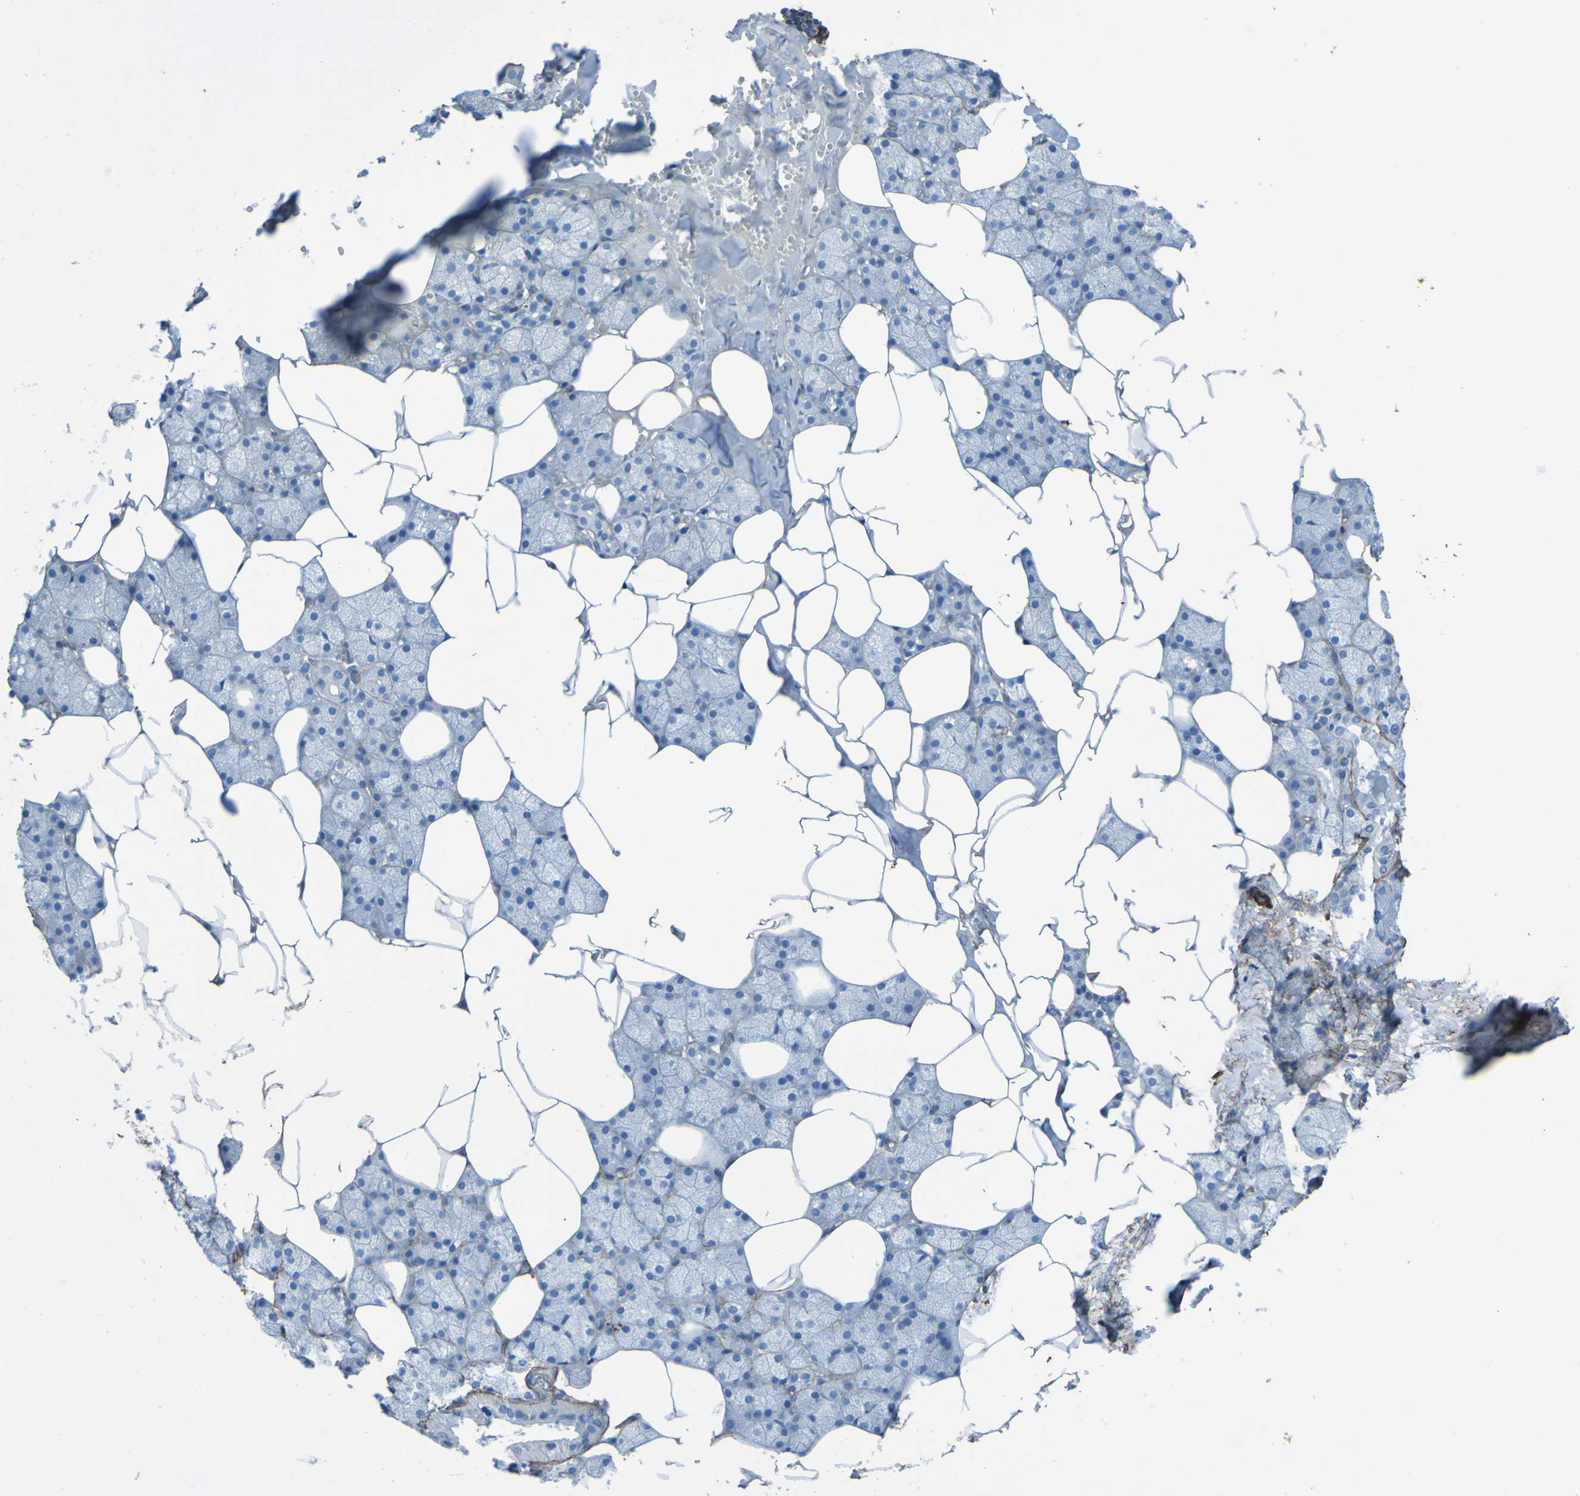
{"staining": {"intensity": "negative", "quantity": "none", "location": "none"}, "tissue": "salivary gland", "cell_type": "Glandular cells", "image_type": "normal", "snomed": [{"axis": "morphology", "description": "Normal tissue, NOS"}, {"axis": "topography", "description": "Salivary gland"}], "caption": "Protein analysis of benign salivary gland exhibits no significant expression in glandular cells.", "gene": "COL4A2", "patient": {"sex": "male", "age": 62}}